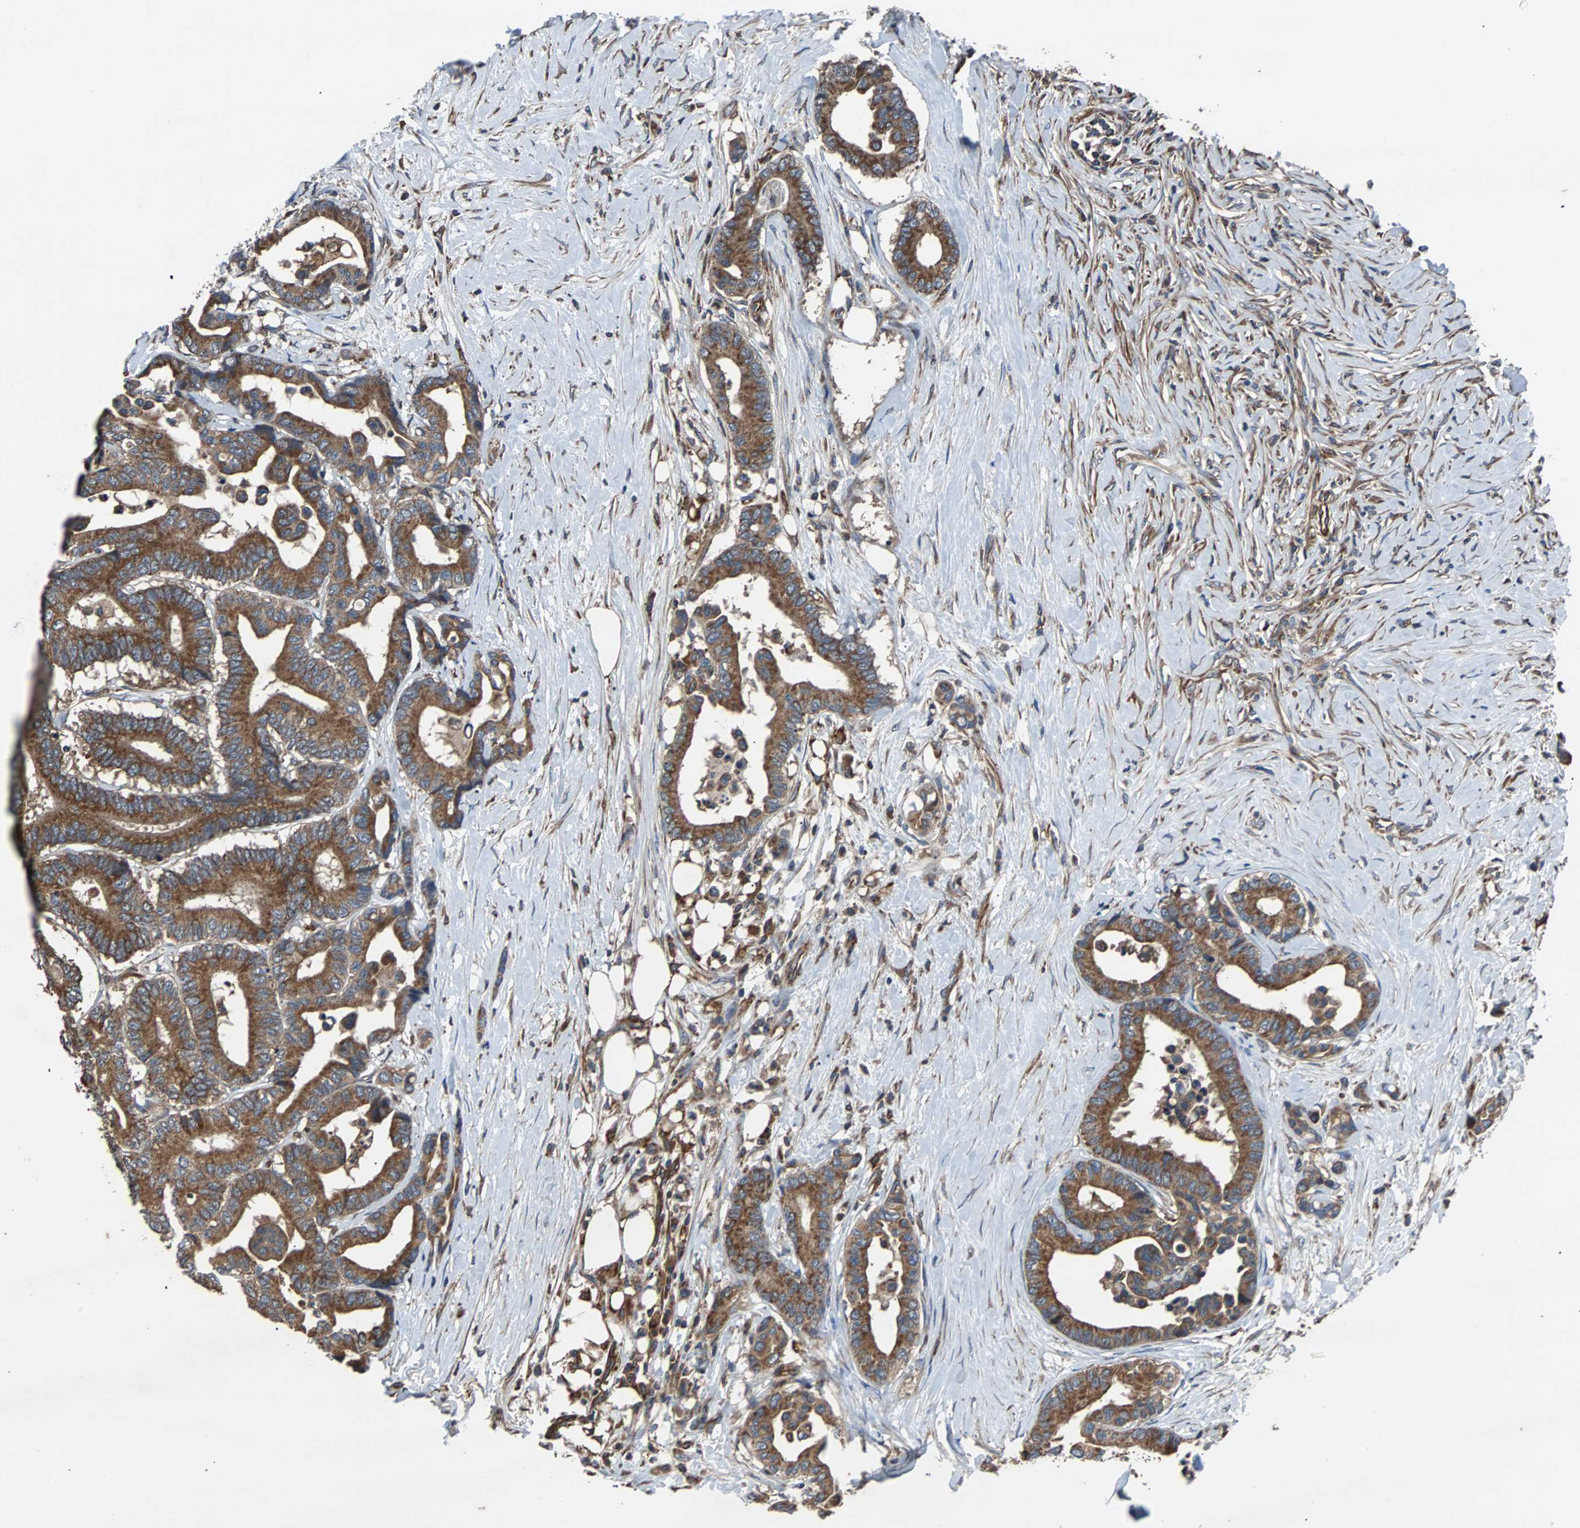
{"staining": {"intensity": "moderate", "quantity": ">75%", "location": "cytoplasmic/membranous"}, "tissue": "colorectal cancer", "cell_type": "Tumor cells", "image_type": "cancer", "snomed": [{"axis": "morphology", "description": "Normal tissue, NOS"}, {"axis": "morphology", "description": "Adenocarcinoma, NOS"}, {"axis": "topography", "description": "Colon"}], "caption": "IHC (DAB) staining of human colorectal cancer (adenocarcinoma) shows moderate cytoplasmic/membranous protein staining in approximately >75% of tumor cells. (DAB (3,3'-diaminobenzidine) IHC, brown staining for protein, blue staining for nuclei).", "gene": "ACTR3", "patient": {"sex": "male", "age": 82}}